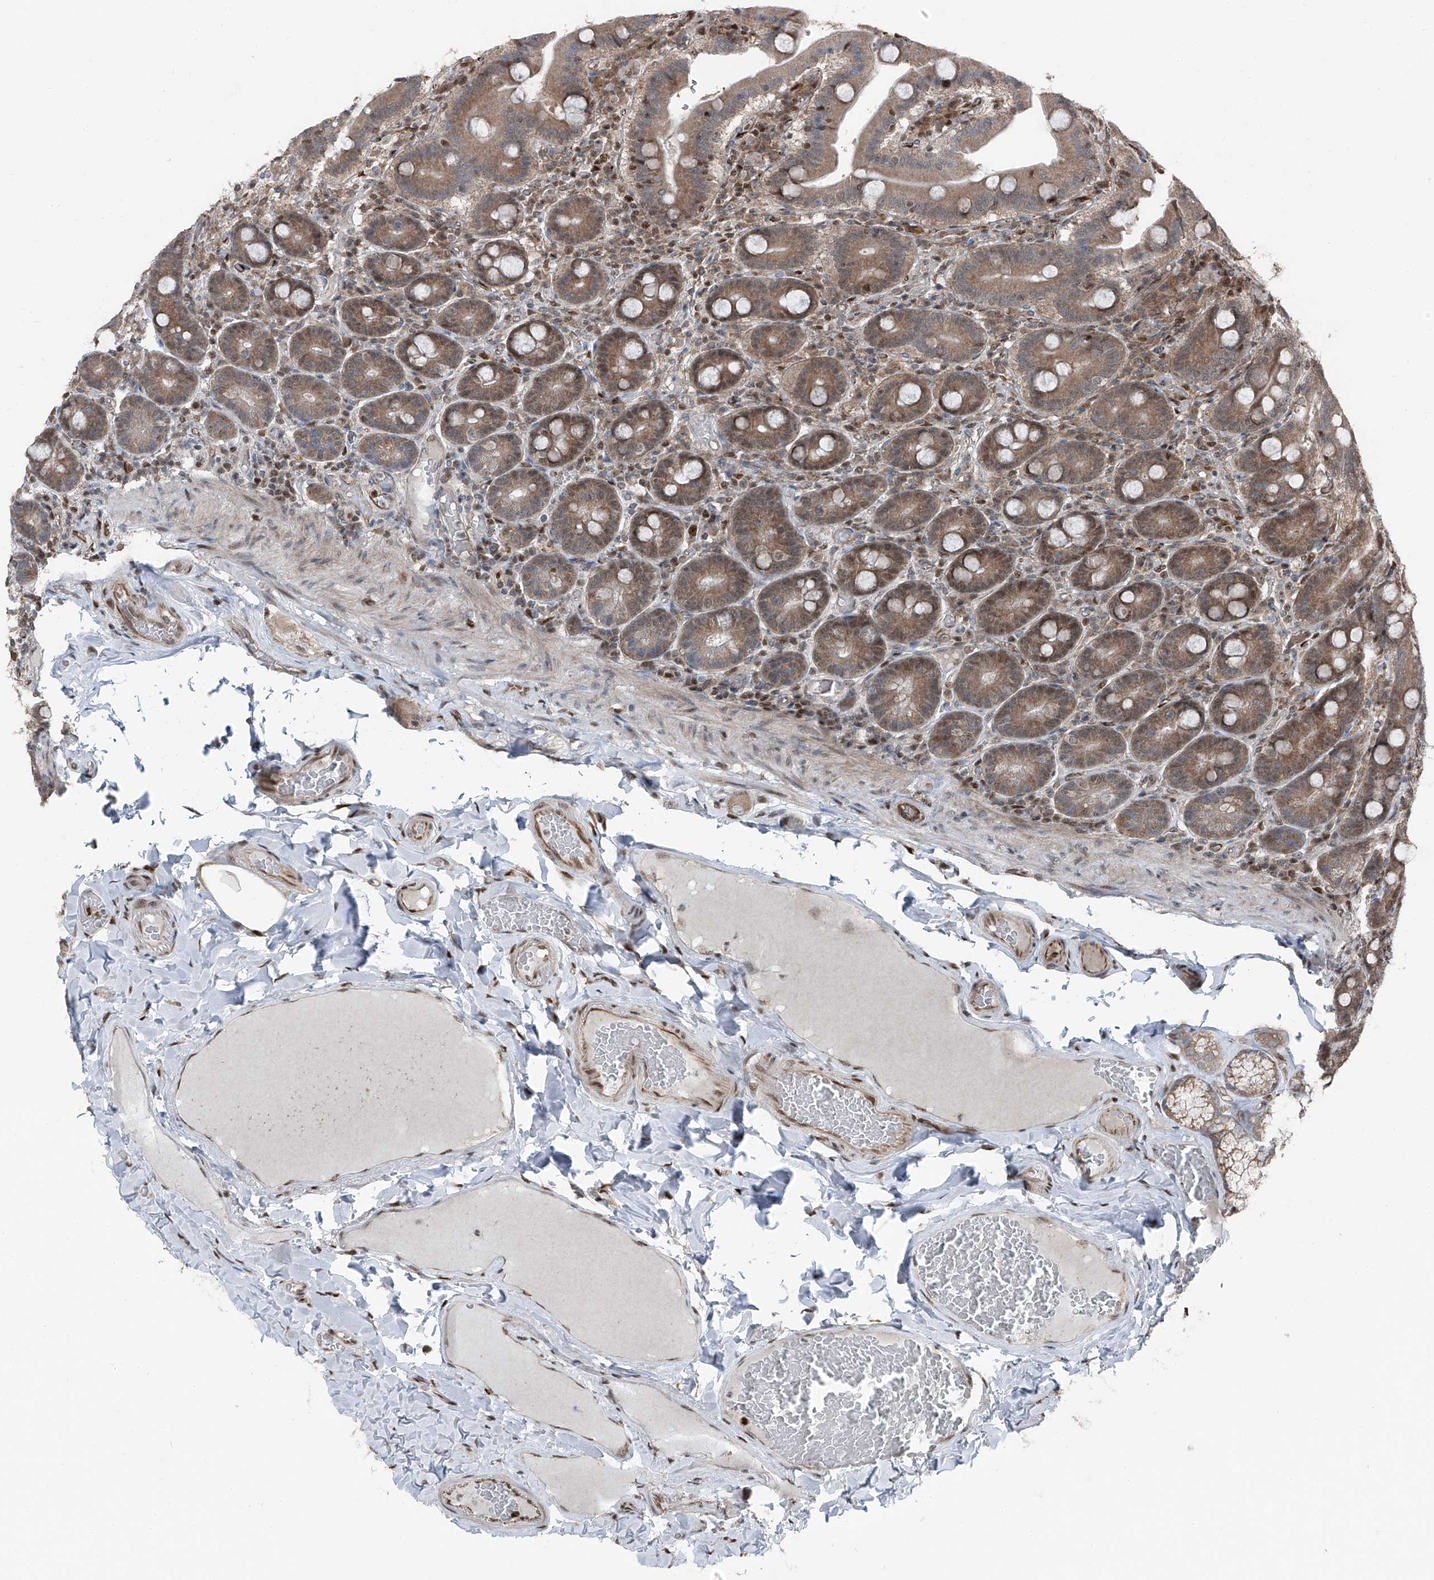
{"staining": {"intensity": "strong", "quantity": ">75%", "location": "cytoplasmic/membranous,nuclear"}, "tissue": "duodenum", "cell_type": "Glandular cells", "image_type": "normal", "snomed": [{"axis": "morphology", "description": "Normal tissue, NOS"}, {"axis": "topography", "description": "Duodenum"}], "caption": "Glandular cells reveal strong cytoplasmic/membranous,nuclear positivity in about >75% of cells in unremarkable duodenum. (Brightfield microscopy of DAB IHC at high magnification).", "gene": "FKBP5", "patient": {"sex": "female", "age": 62}}